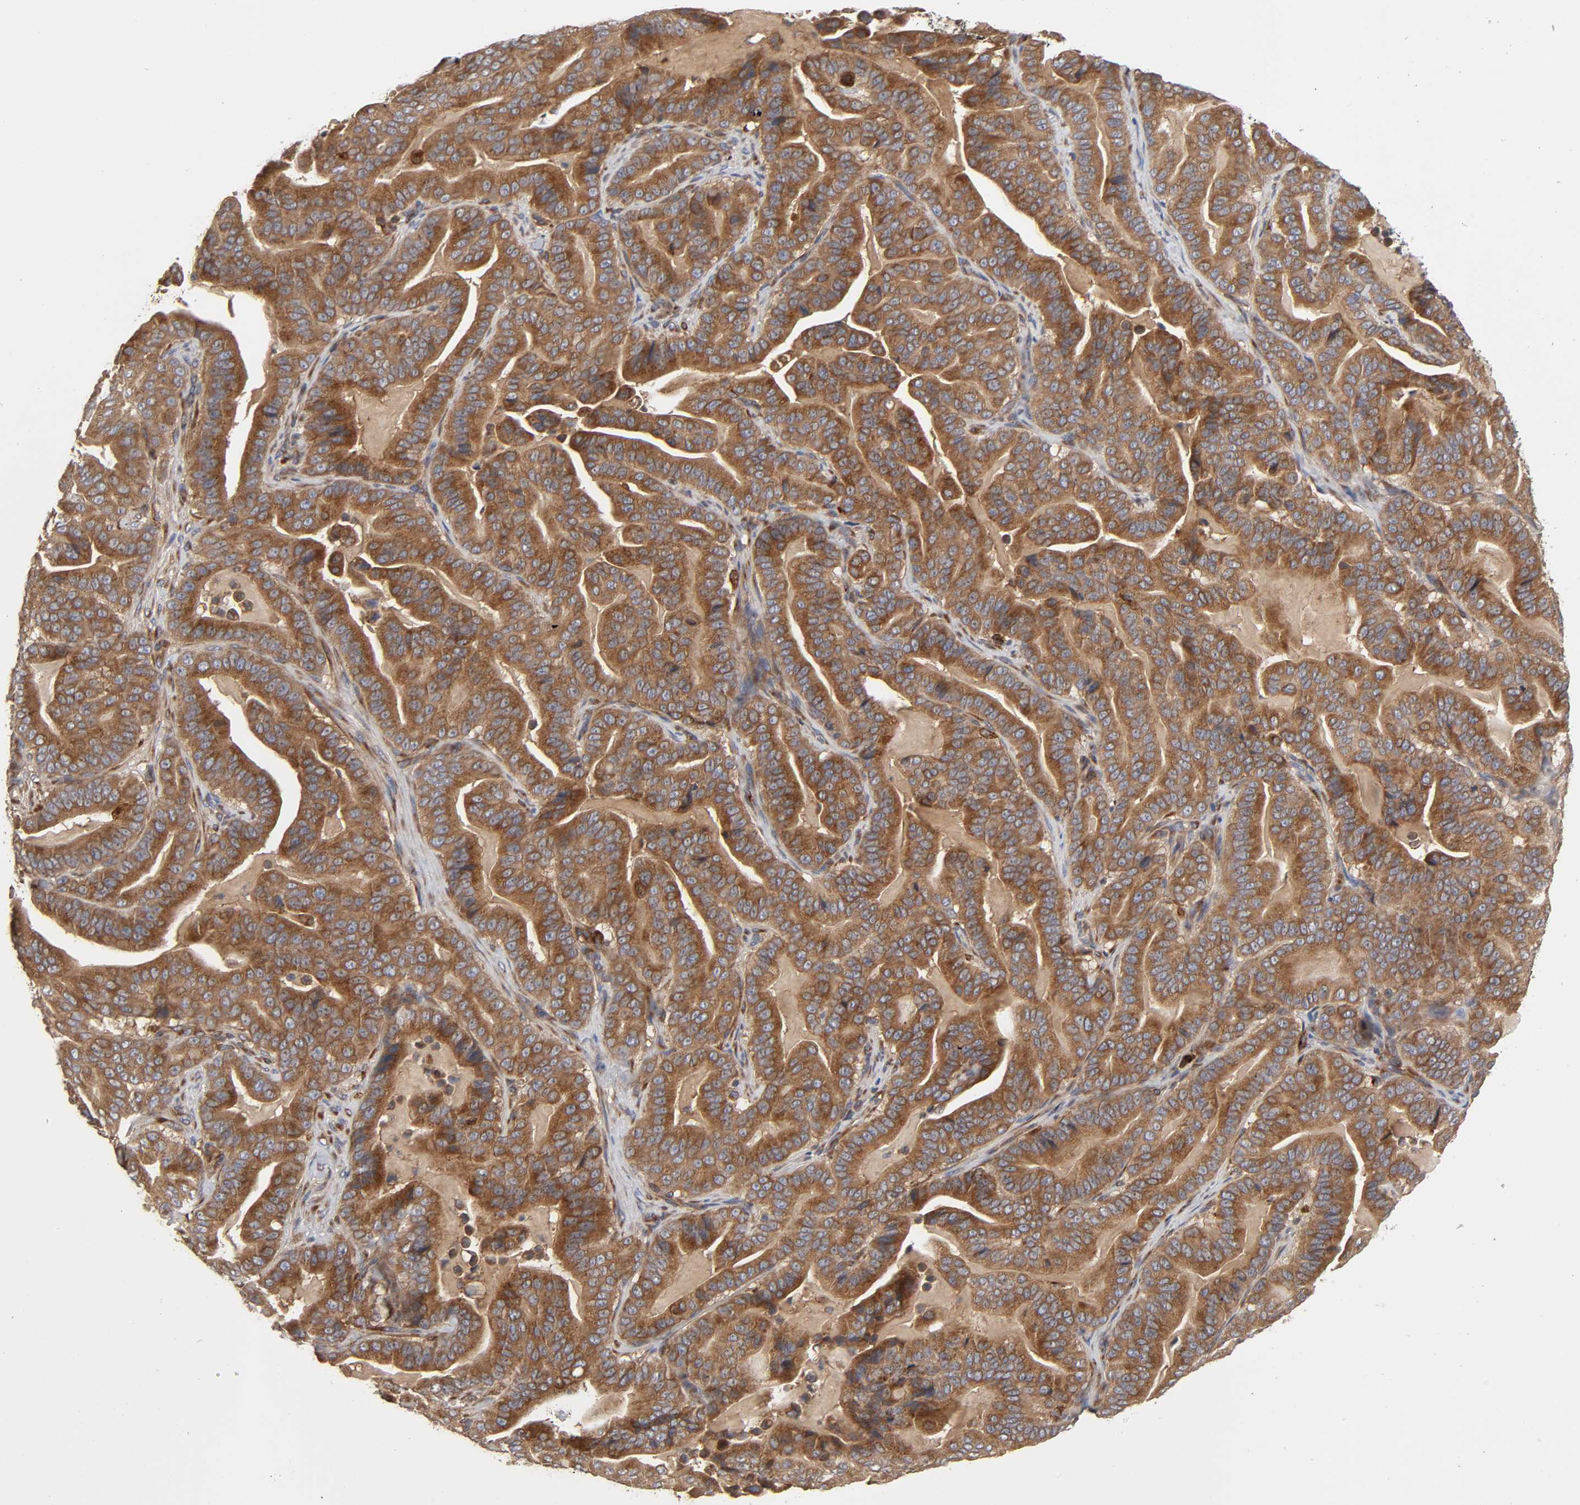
{"staining": {"intensity": "moderate", "quantity": ">75%", "location": "cytoplasmic/membranous"}, "tissue": "pancreatic cancer", "cell_type": "Tumor cells", "image_type": "cancer", "snomed": [{"axis": "morphology", "description": "Adenocarcinoma, NOS"}, {"axis": "topography", "description": "Pancreas"}], "caption": "Immunohistochemistry (DAB) staining of human pancreatic cancer exhibits moderate cytoplasmic/membranous protein staining in about >75% of tumor cells.", "gene": "GNPTG", "patient": {"sex": "male", "age": 63}}